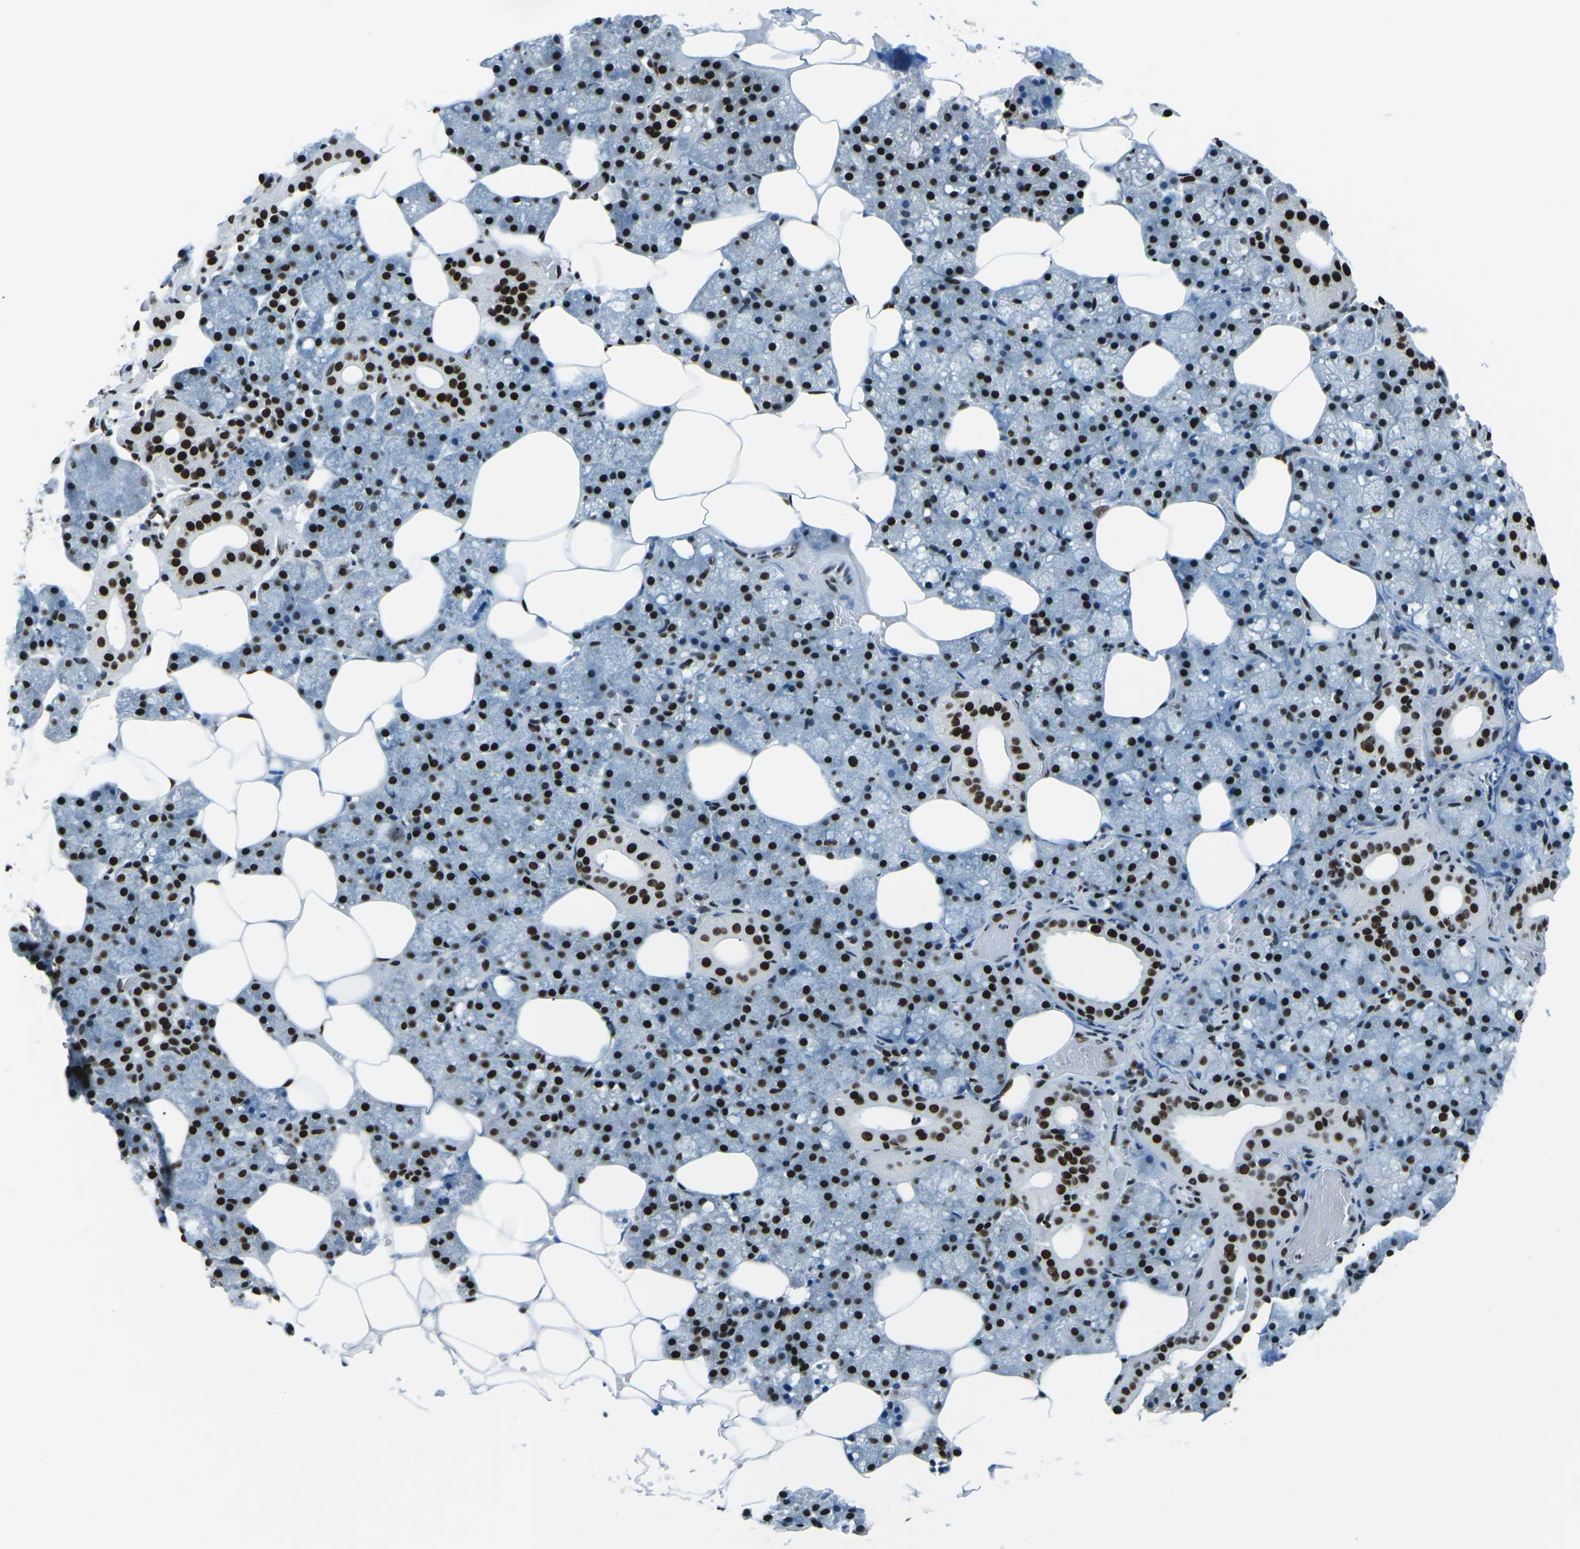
{"staining": {"intensity": "strong", "quantity": ">75%", "location": "nuclear"}, "tissue": "salivary gland", "cell_type": "Glandular cells", "image_type": "normal", "snomed": [{"axis": "morphology", "description": "Normal tissue, NOS"}, {"axis": "topography", "description": "Salivary gland"}], "caption": "Immunohistochemistry of benign human salivary gland reveals high levels of strong nuclear staining in about >75% of glandular cells.", "gene": "HNRNPL", "patient": {"sex": "male", "age": 62}}